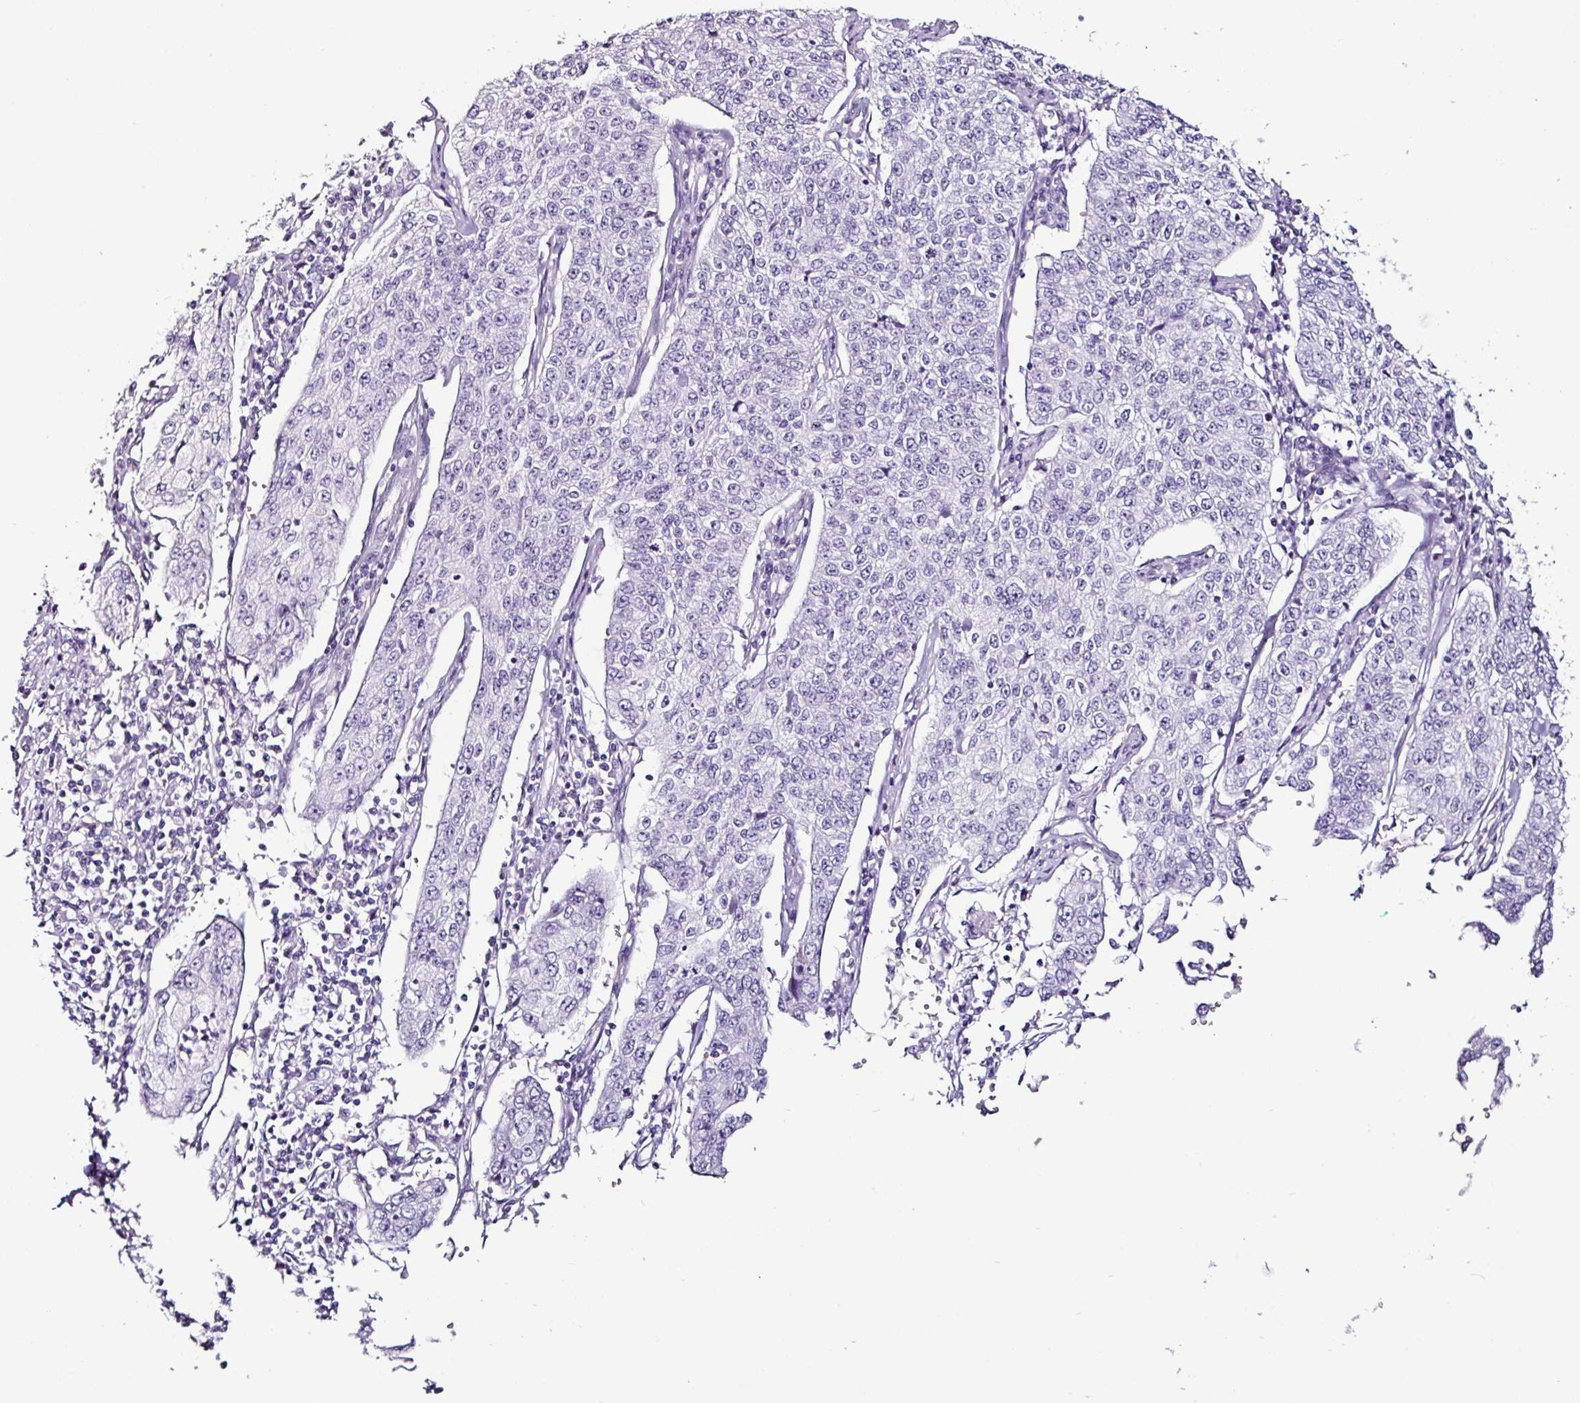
{"staining": {"intensity": "negative", "quantity": "none", "location": "none"}, "tissue": "cervical cancer", "cell_type": "Tumor cells", "image_type": "cancer", "snomed": [{"axis": "morphology", "description": "Squamous cell carcinoma, NOS"}, {"axis": "topography", "description": "Cervix"}], "caption": "Immunohistochemistry image of neoplastic tissue: cervical cancer (squamous cell carcinoma) stained with DAB (3,3'-diaminobenzidine) exhibits no significant protein staining in tumor cells.", "gene": "GLP2R", "patient": {"sex": "female", "age": 35}}